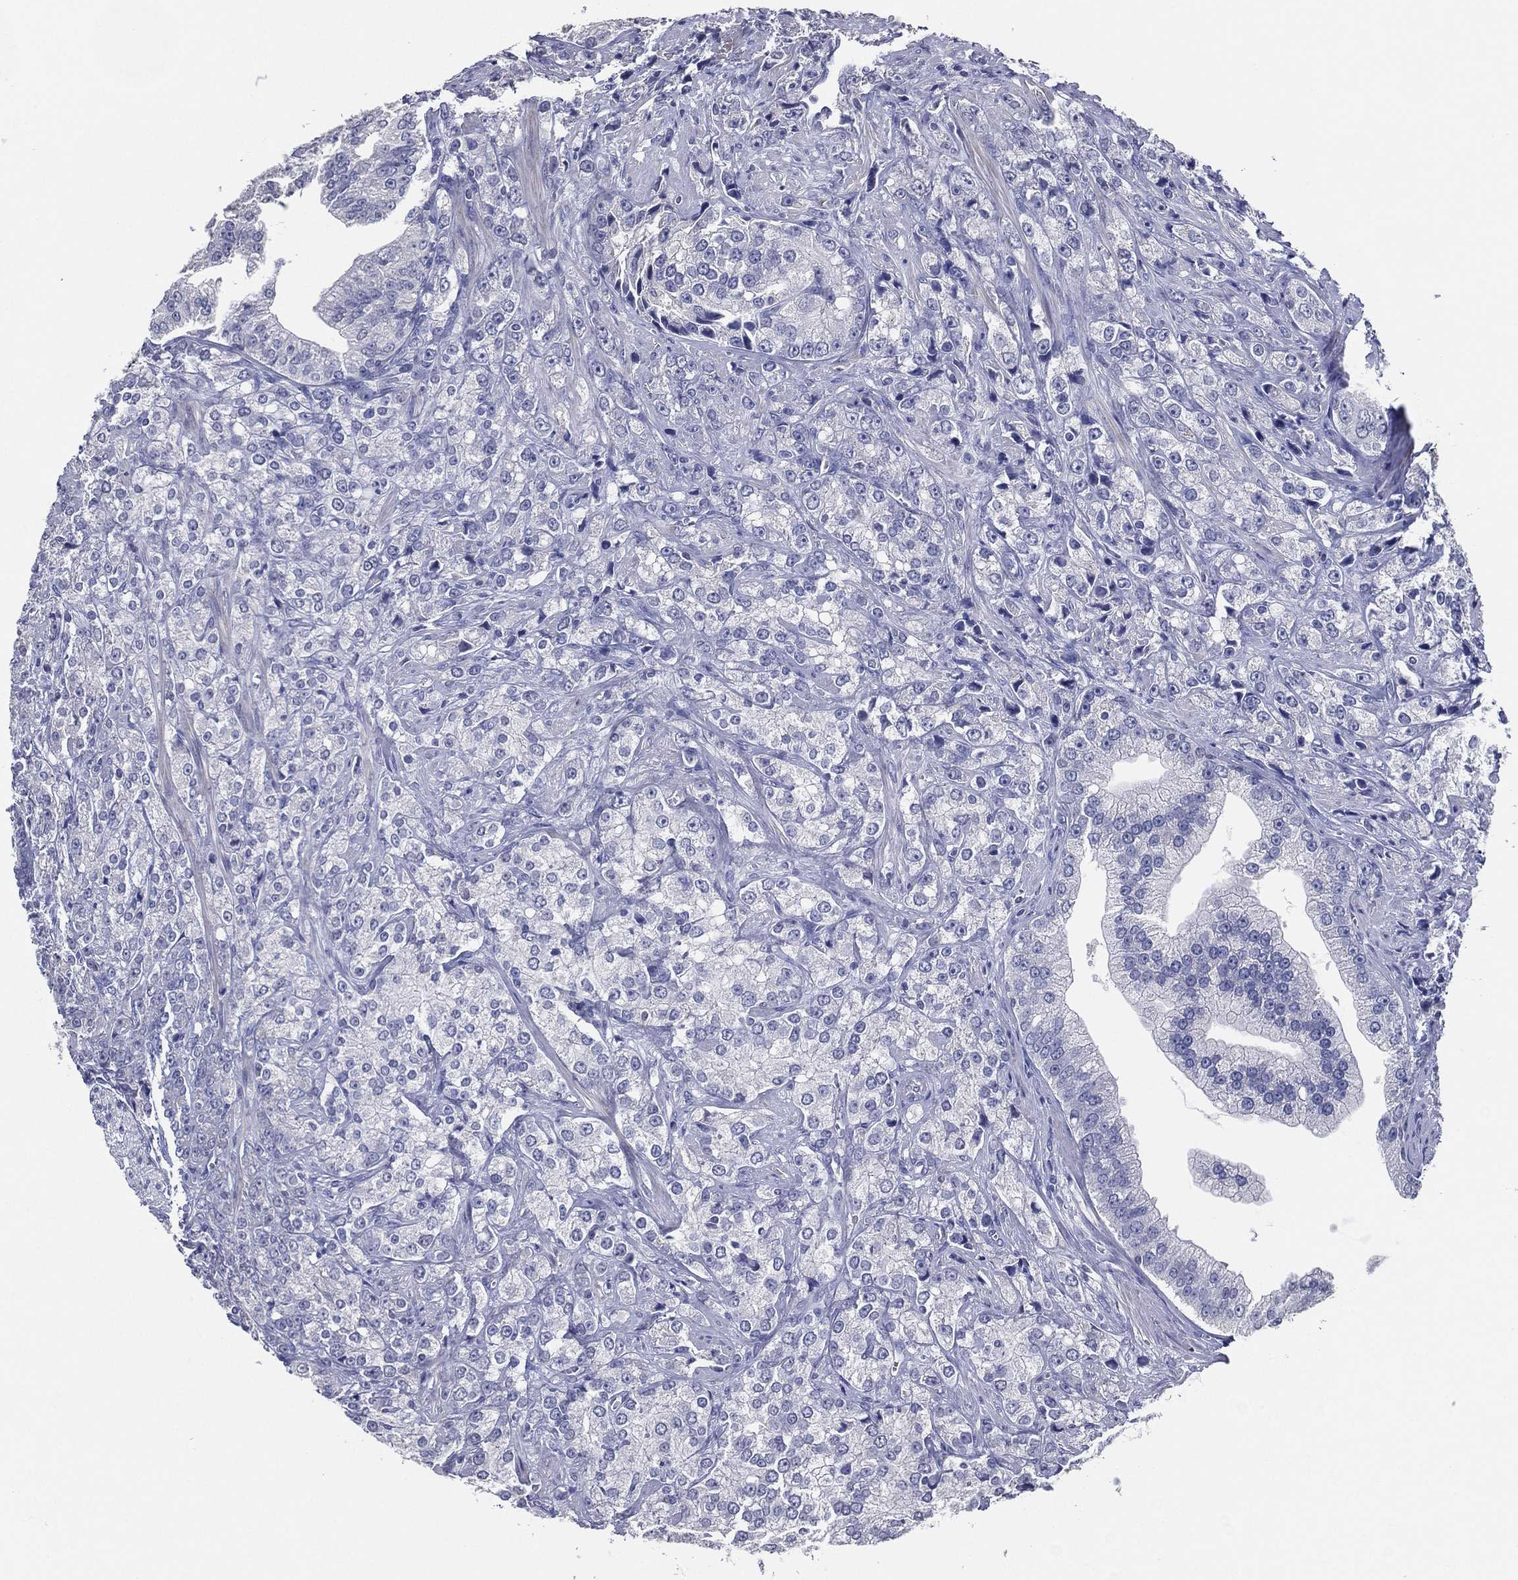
{"staining": {"intensity": "negative", "quantity": "none", "location": "none"}, "tissue": "prostate cancer", "cell_type": "Tumor cells", "image_type": "cancer", "snomed": [{"axis": "morphology", "description": "Adenocarcinoma, NOS"}, {"axis": "topography", "description": "Prostate and seminal vesicle, NOS"}, {"axis": "topography", "description": "Prostate"}], "caption": "Immunohistochemistry (IHC) of prostate adenocarcinoma shows no staining in tumor cells.", "gene": "TFAP2A", "patient": {"sex": "male", "age": 68}}